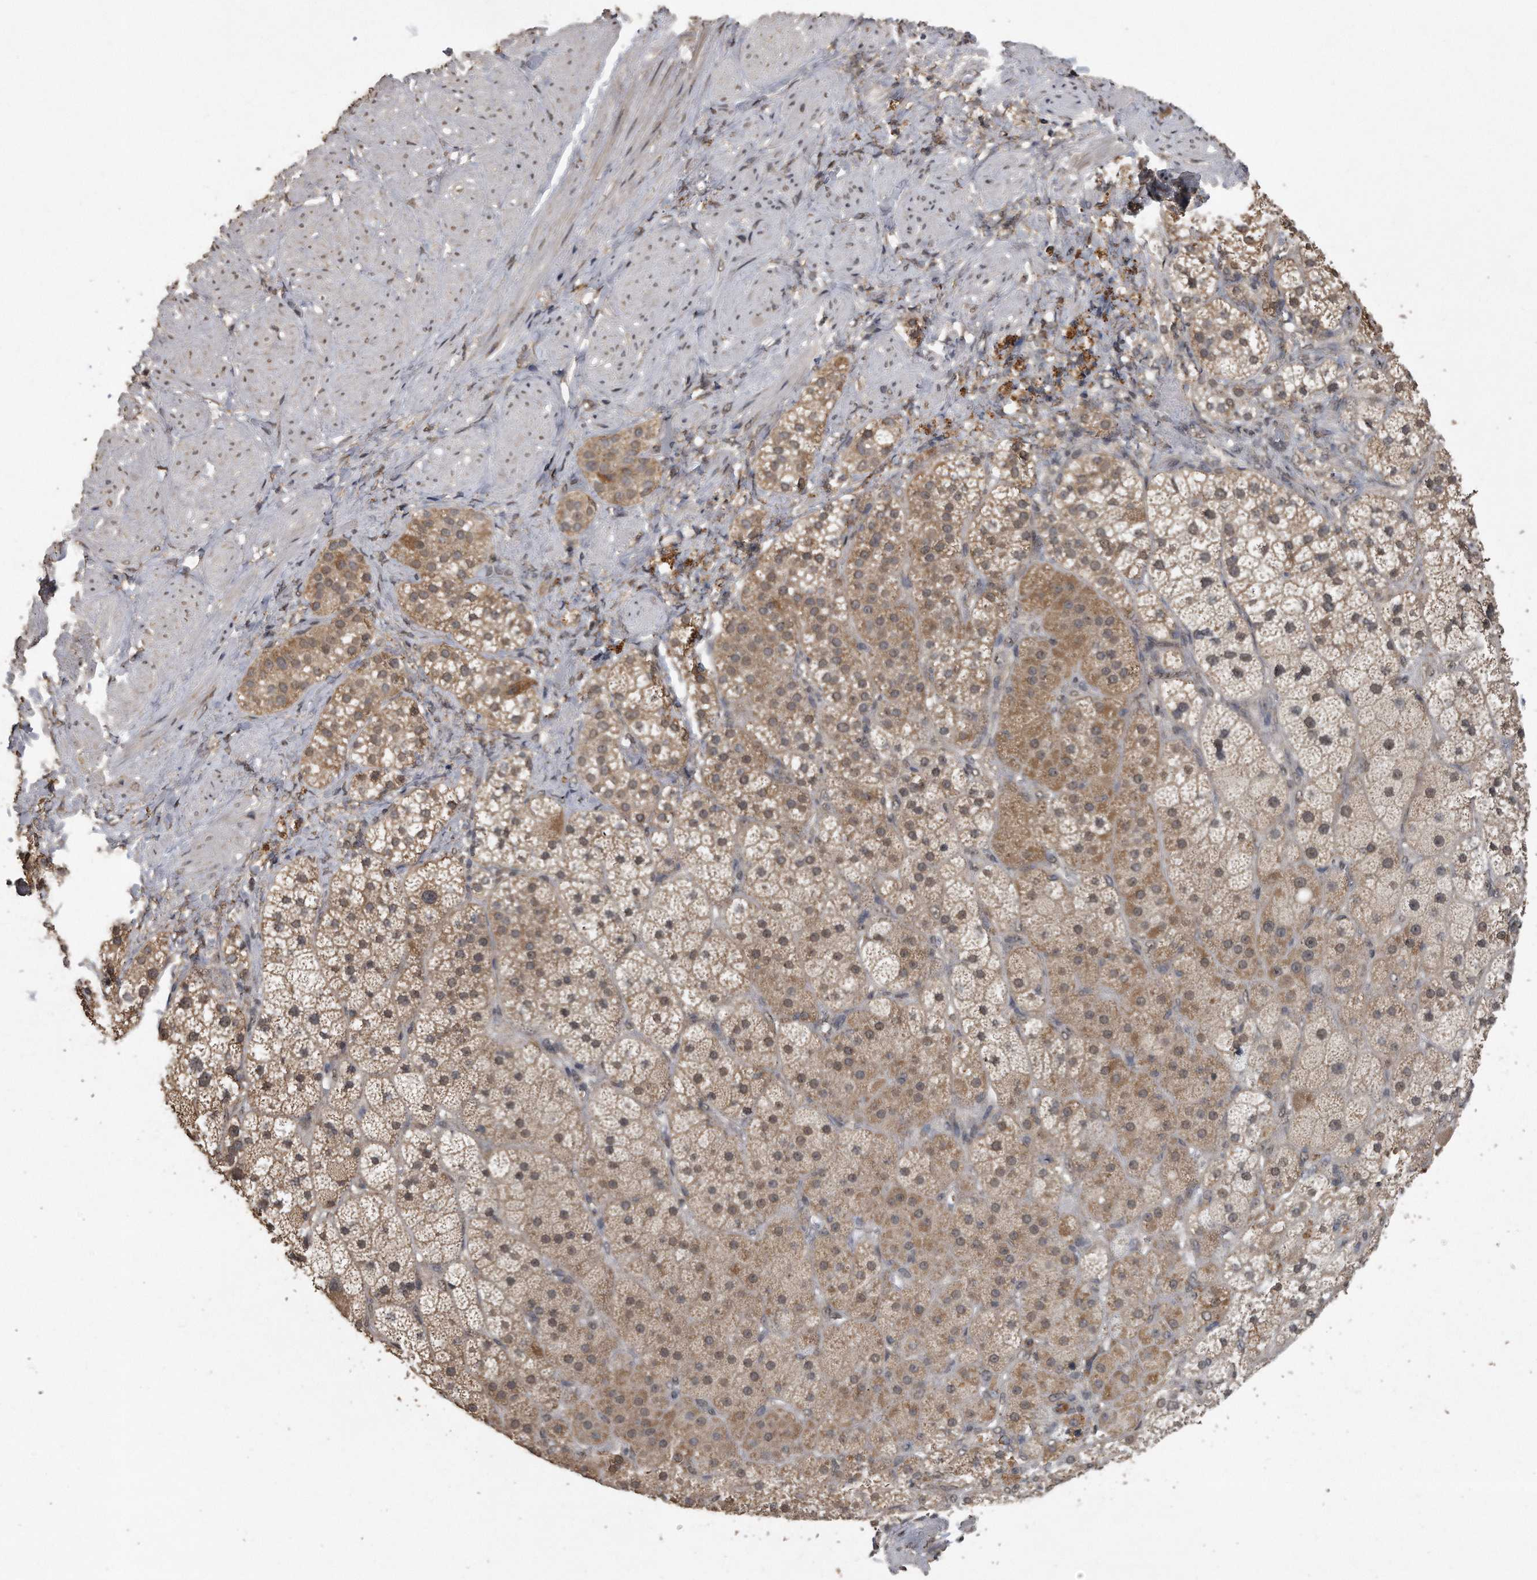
{"staining": {"intensity": "moderate", "quantity": ">75%", "location": "cytoplasmic/membranous"}, "tissue": "adrenal gland", "cell_type": "Glandular cells", "image_type": "normal", "snomed": [{"axis": "morphology", "description": "Normal tissue, NOS"}, {"axis": "topography", "description": "Adrenal gland"}], "caption": "A high-resolution image shows immunohistochemistry (IHC) staining of unremarkable adrenal gland, which exhibits moderate cytoplasmic/membranous staining in about >75% of glandular cells.", "gene": "CRYZL1", "patient": {"sex": "male", "age": 57}}